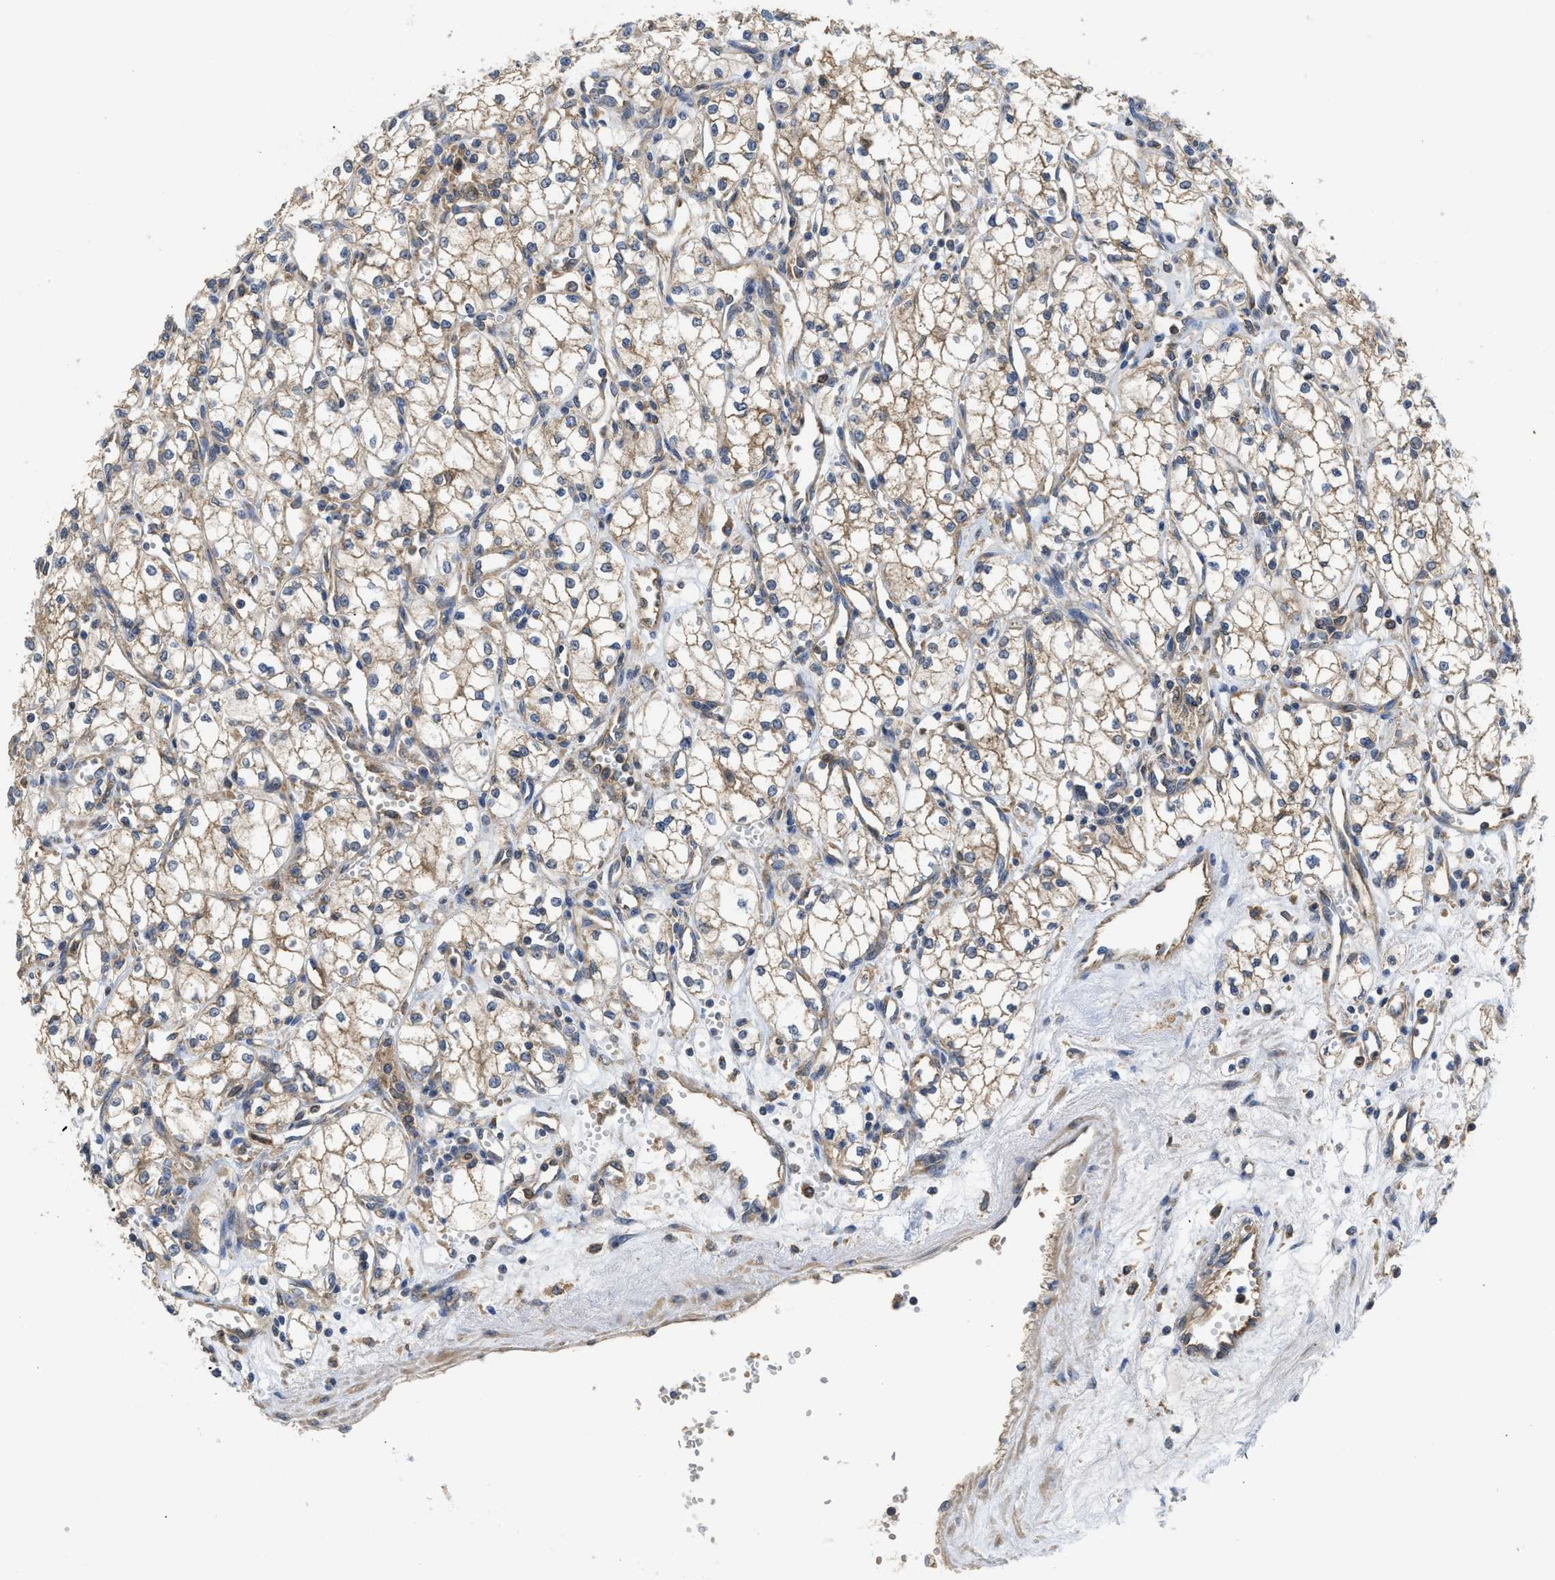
{"staining": {"intensity": "weak", "quantity": ">75%", "location": "cytoplasmic/membranous"}, "tissue": "renal cancer", "cell_type": "Tumor cells", "image_type": "cancer", "snomed": [{"axis": "morphology", "description": "Adenocarcinoma, NOS"}, {"axis": "topography", "description": "Kidney"}], "caption": "This photomicrograph shows IHC staining of human adenocarcinoma (renal), with low weak cytoplasmic/membranous staining in approximately >75% of tumor cells.", "gene": "RNF216", "patient": {"sex": "male", "age": 59}}